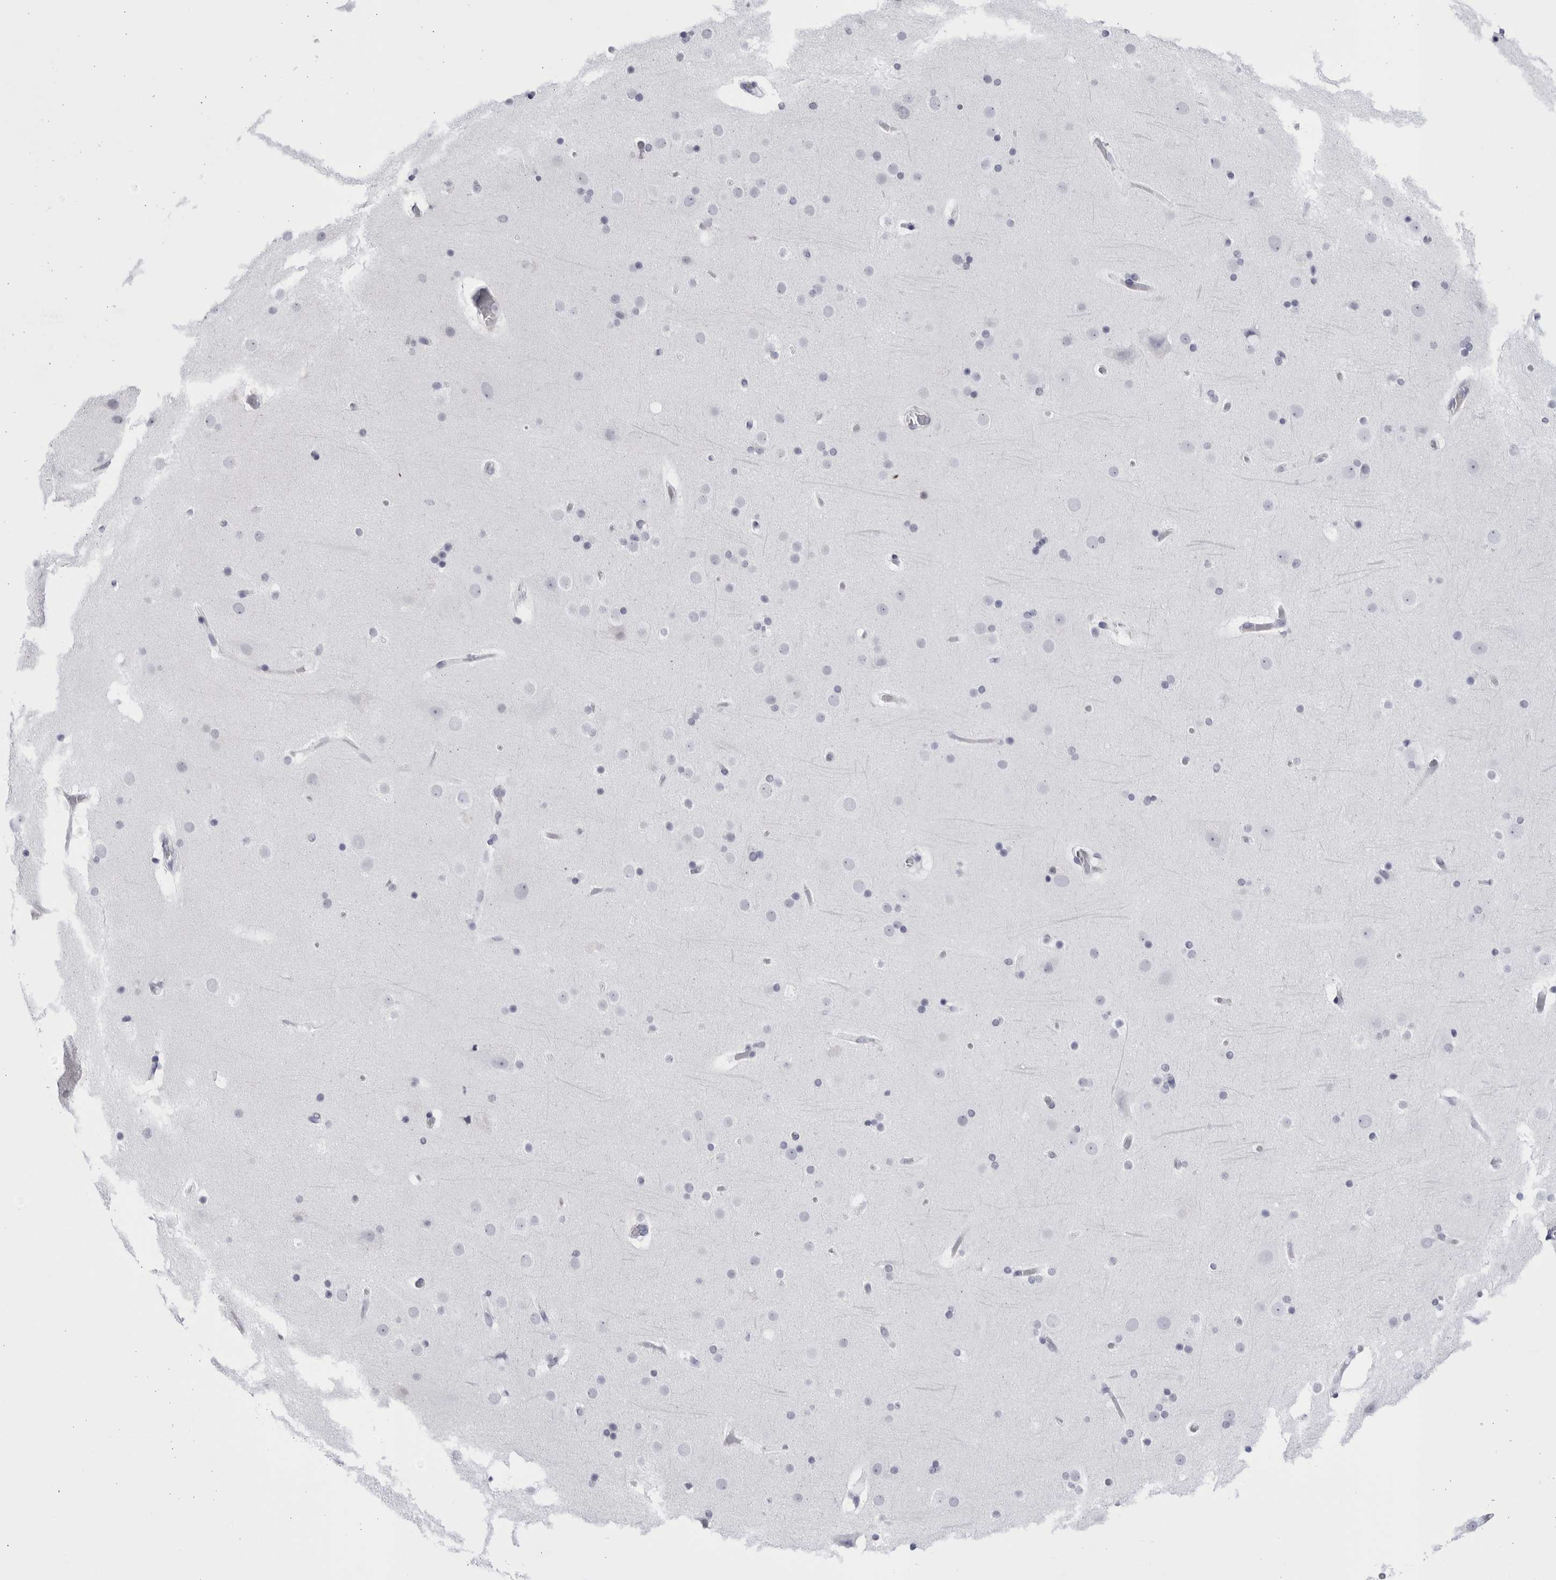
{"staining": {"intensity": "negative", "quantity": "none", "location": "none"}, "tissue": "cerebral cortex", "cell_type": "Endothelial cells", "image_type": "normal", "snomed": [{"axis": "morphology", "description": "Normal tissue, NOS"}, {"axis": "topography", "description": "Cerebral cortex"}], "caption": "Immunohistochemical staining of normal cerebral cortex reveals no significant staining in endothelial cells. The staining was performed using DAB to visualize the protein expression in brown, while the nuclei were stained in blue with hematoxylin (Magnification: 20x).", "gene": "CCDC181", "patient": {"sex": "male", "age": 57}}